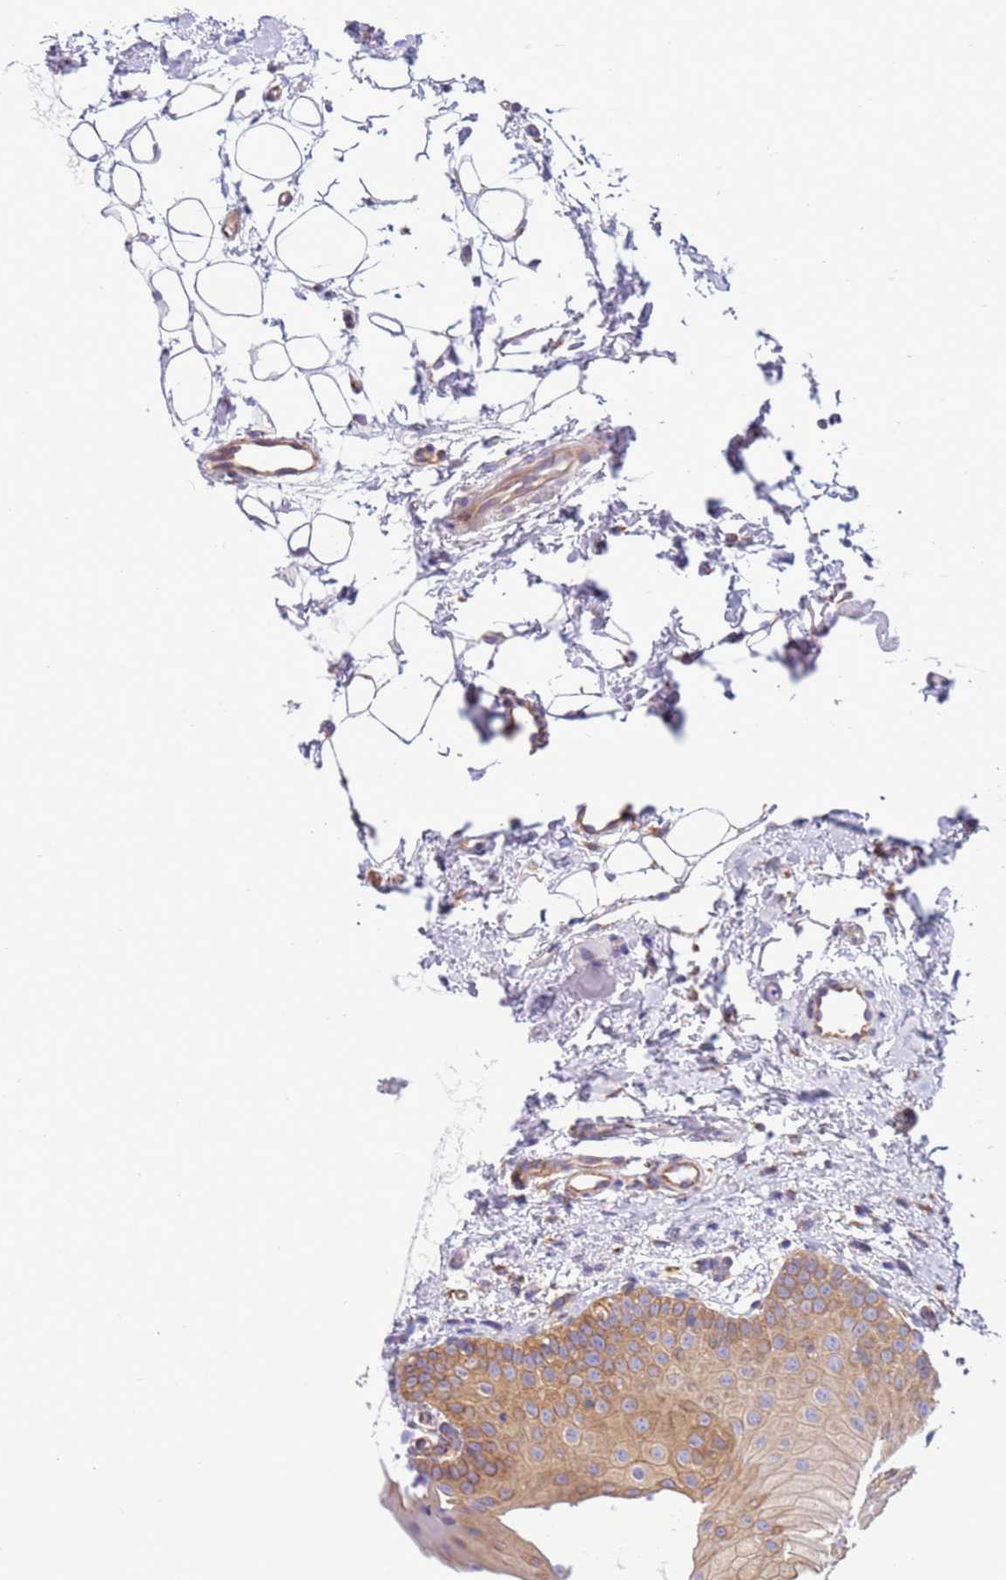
{"staining": {"intensity": "moderate", "quantity": ">75%", "location": "cytoplasmic/membranous"}, "tissue": "oral mucosa", "cell_type": "Squamous epithelial cells", "image_type": "normal", "snomed": [{"axis": "morphology", "description": "Normal tissue, NOS"}, {"axis": "topography", "description": "Oral tissue"}], "caption": "Protein analysis of normal oral mucosa displays moderate cytoplasmic/membranous expression in about >75% of squamous epithelial cells. The protein of interest is shown in brown color, while the nuclei are stained blue.", "gene": "VARS1", "patient": {"sex": "male", "age": 28}}